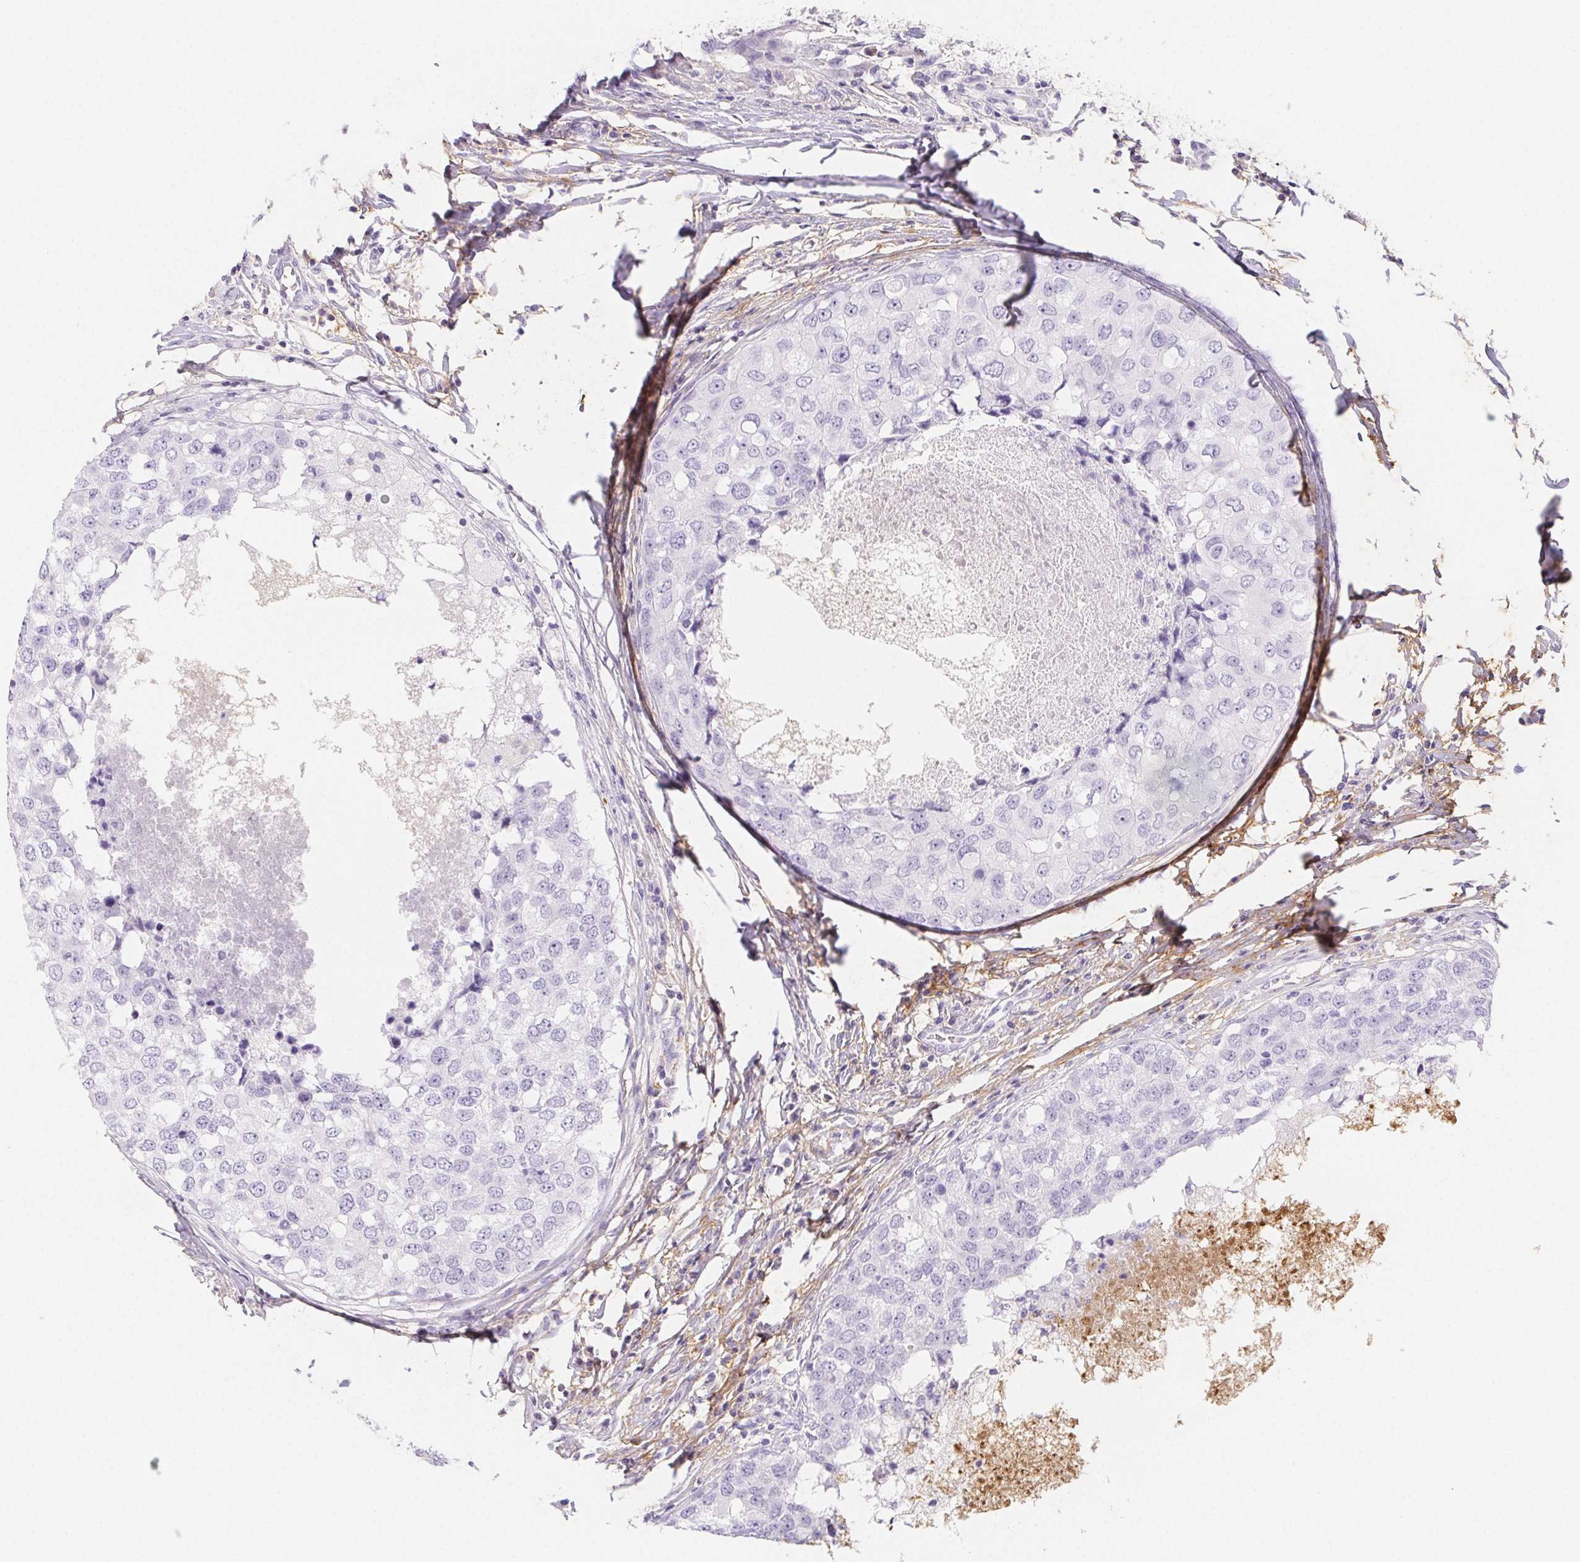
{"staining": {"intensity": "negative", "quantity": "none", "location": "none"}, "tissue": "breast cancer", "cell_type": "Tumor cells", "image_type": "cancer", "snomed": [{"axis": "morphology", "description": "Duct carcinoma"}, {"axis": "topography", "description": "Breast"}], "caption": "A high-resolution photomicrograph shows immunohistochemistry (IHC) staining of breast cancer (invasive ductal carcinoma), which reveals no significant positivity in tumor cells.", "gene": "ITIH2", "patient": {"sex": "female", "age": 27}}